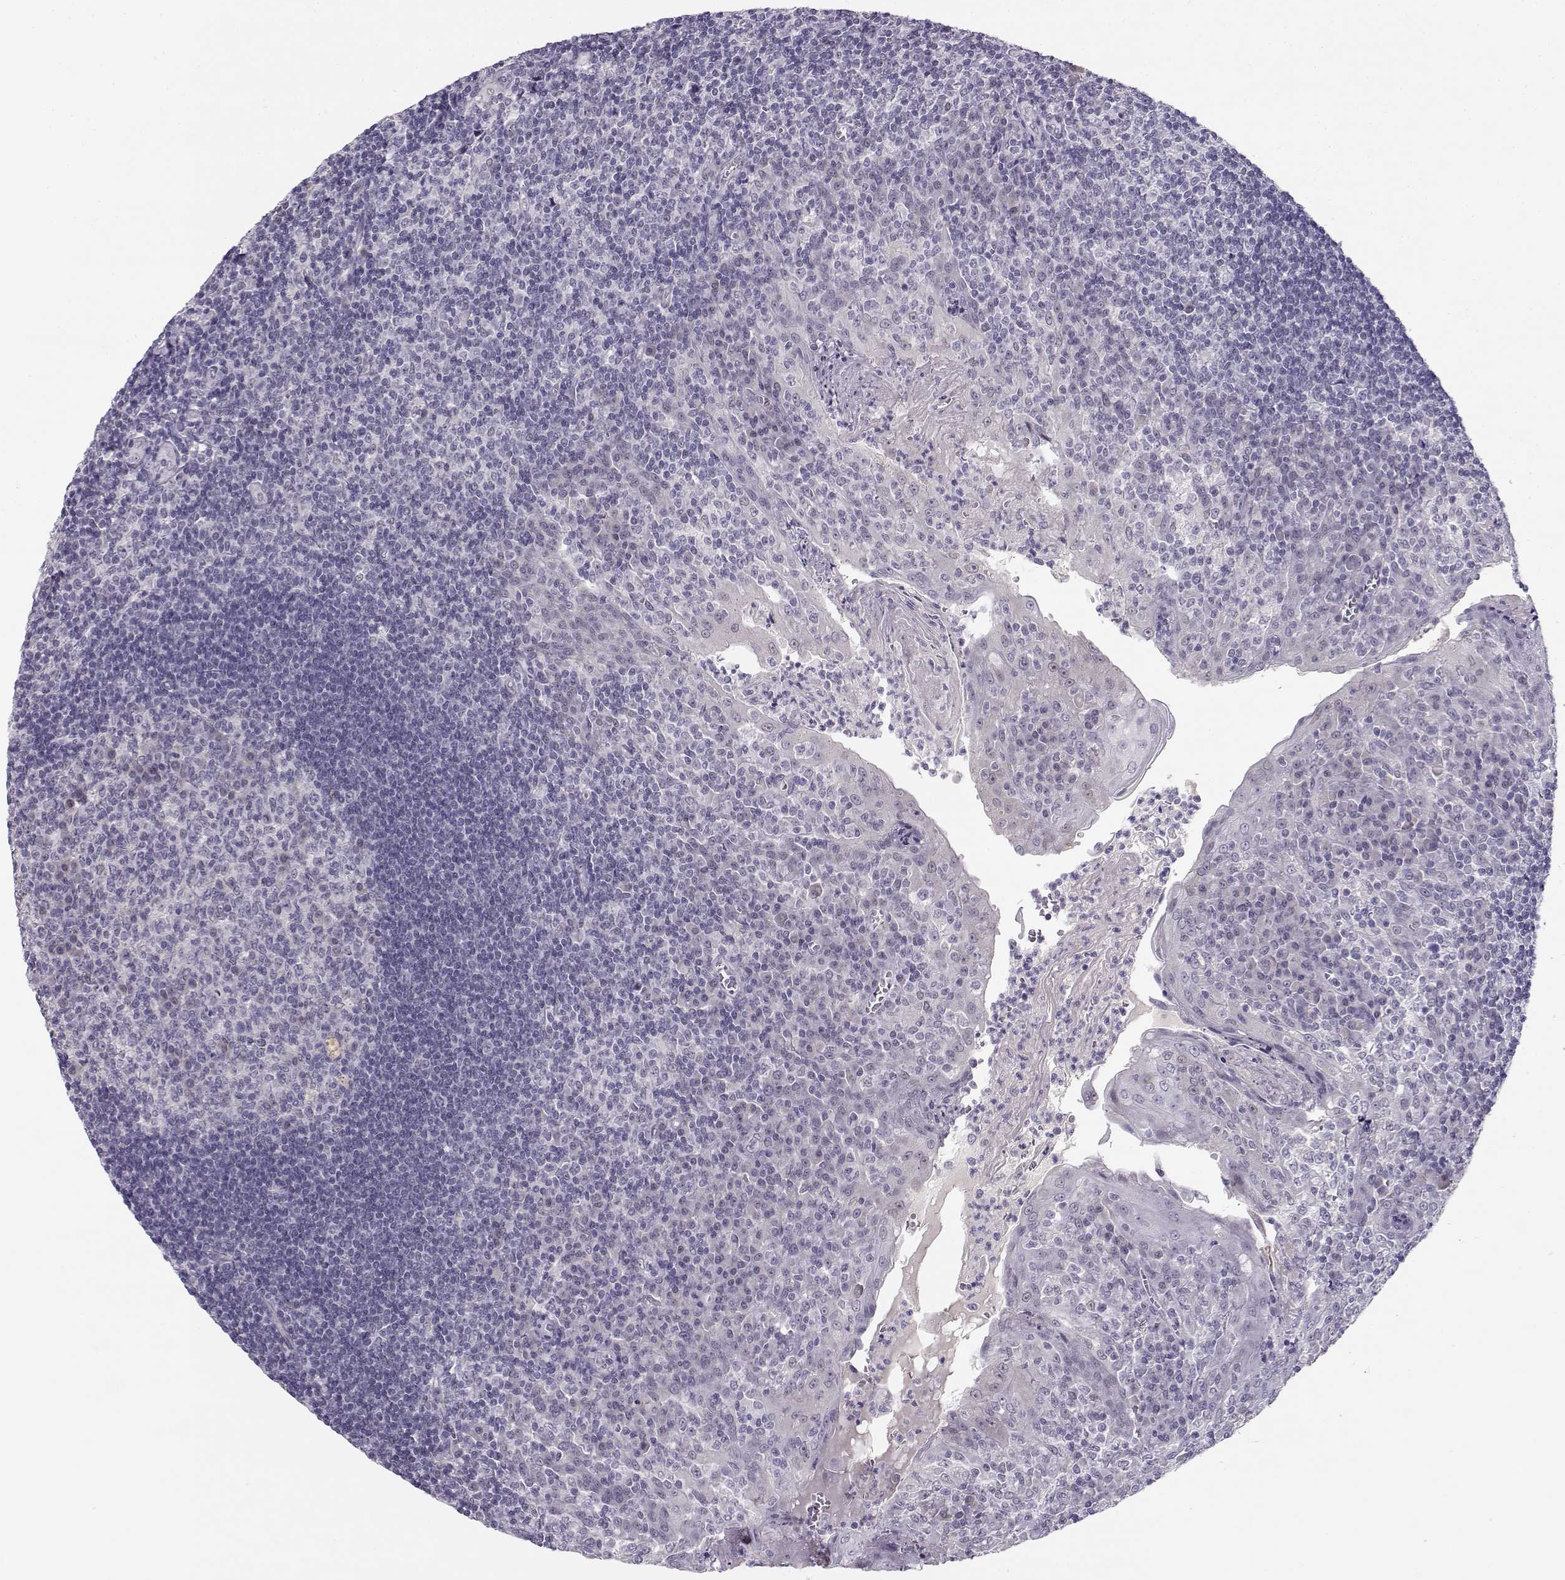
{"staining": {"intensity": "negative", "quantity": "none", "location": "none"}, "tissue": "tonsil", "cell_type": "Germinal center cells", "image_type": "normal", "snomed": [{"axis": "morphology", "description": "Normal tissue, NOS"}, {"axis": "topography", "description": "Tonsil"}], "caption": "An image of tonsil stained for a protein displays no brown staining in germinal center cells. (DAB IHC with hematoxylin counter stain).", "gene": "C16orf86", "patient": {"sex": "female", "age": 12}}